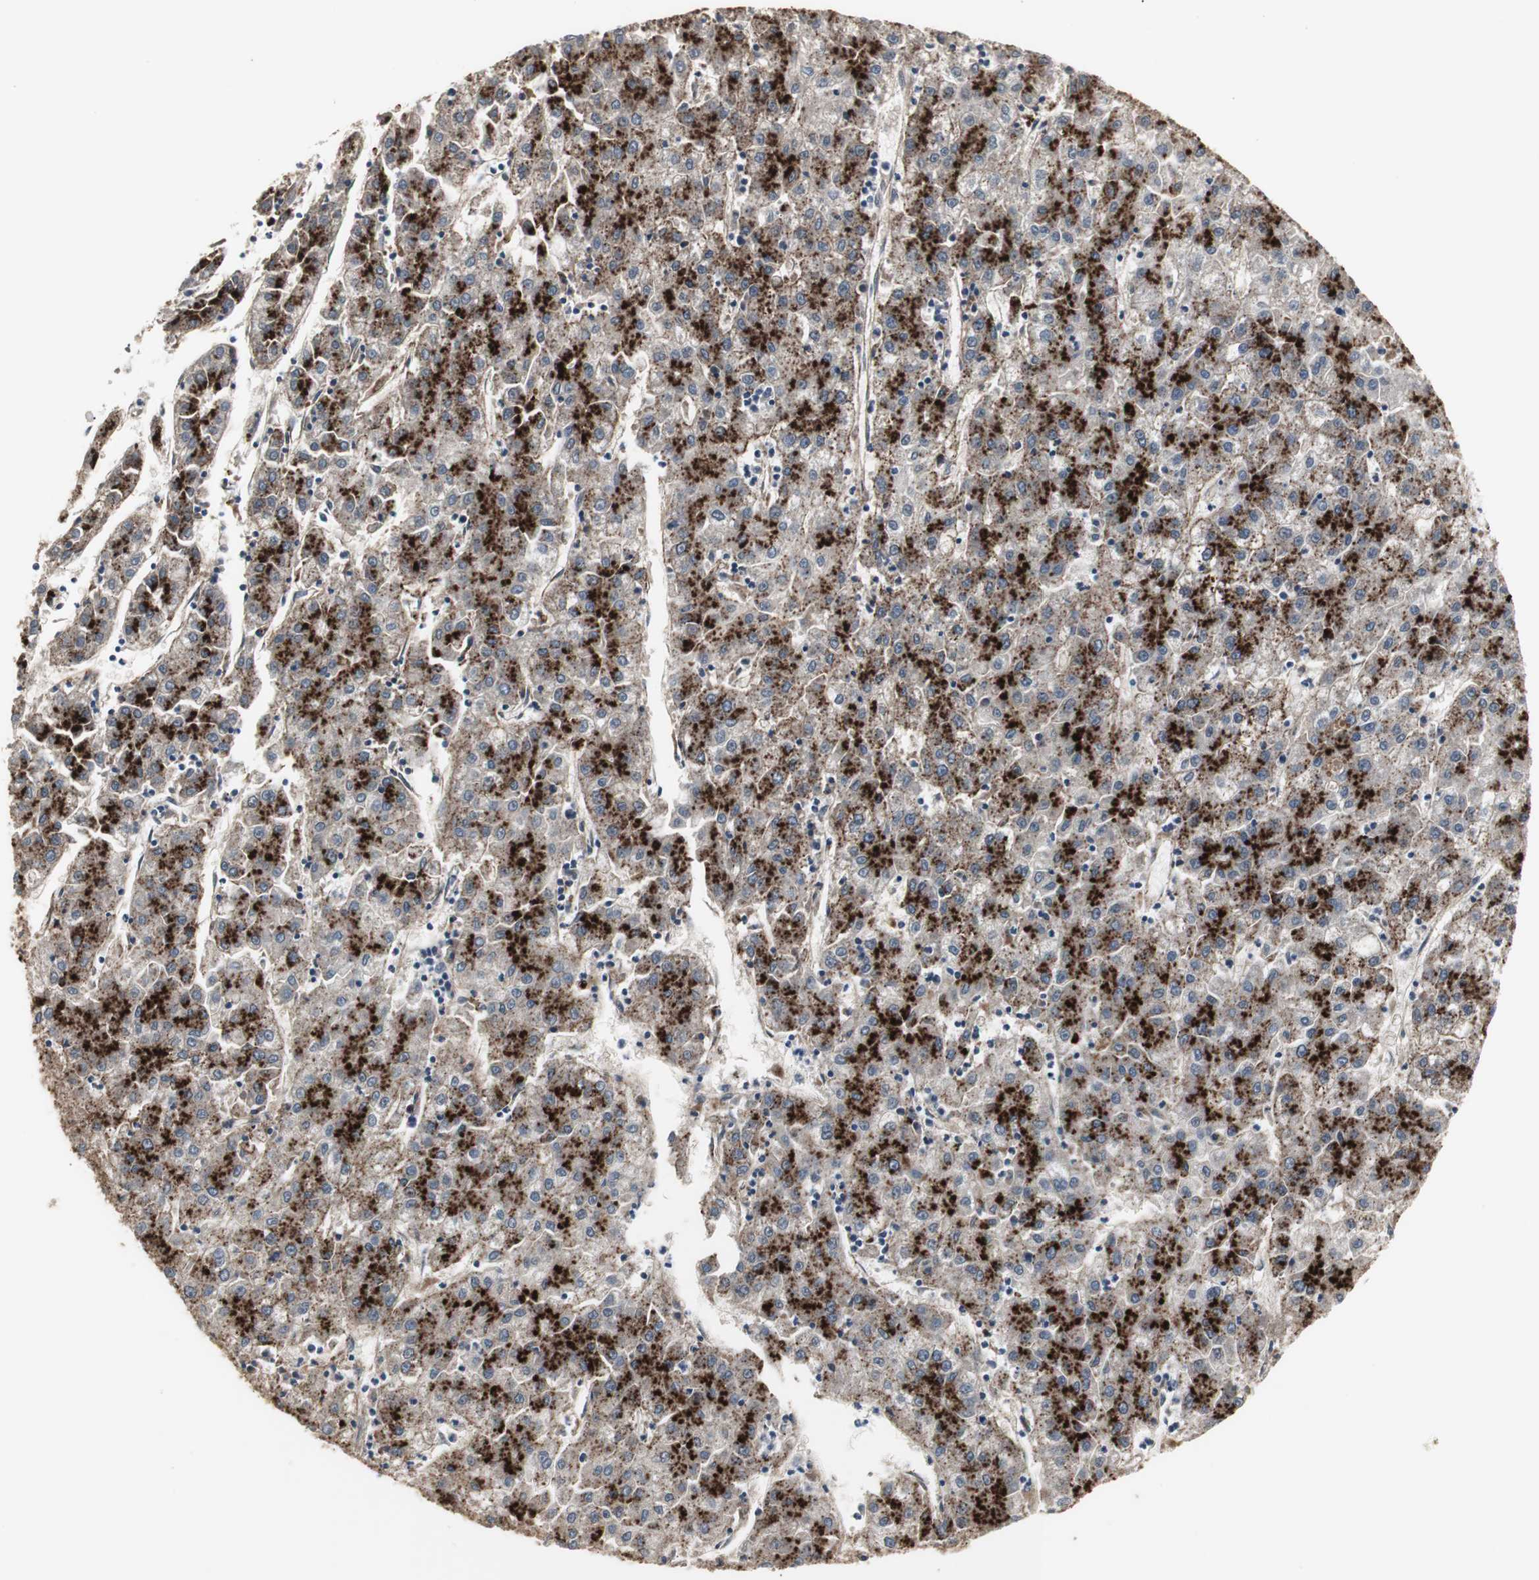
{"staining": {"intensity": "strong", "quantity": ">75%", "location": "cytoplasmic/membranous"}, "tissue": "liver cancer", "cell_type": "Tumor cells", "image_type": "cancer", "snomed": [{"axis": "morphology", "description": "Carcinoma, Hepatocellular, NOS"}, {"axis": "topography", "description": "Liver"}], "caption": "IHC staining of hepatocellular carcinoma (liver), which demonstrates high levels of strong cytoplasmic/membranous positivity in approximately >75% of tumor cells indicating strong cytoplasmic/membranous protein expression. The staining was performed using DAB (brown) for protein detection and nuclei were counterstained in hematoxylin (blue).", "gene": "GBA1", "patient": {"sex": "male", "age": 72}}